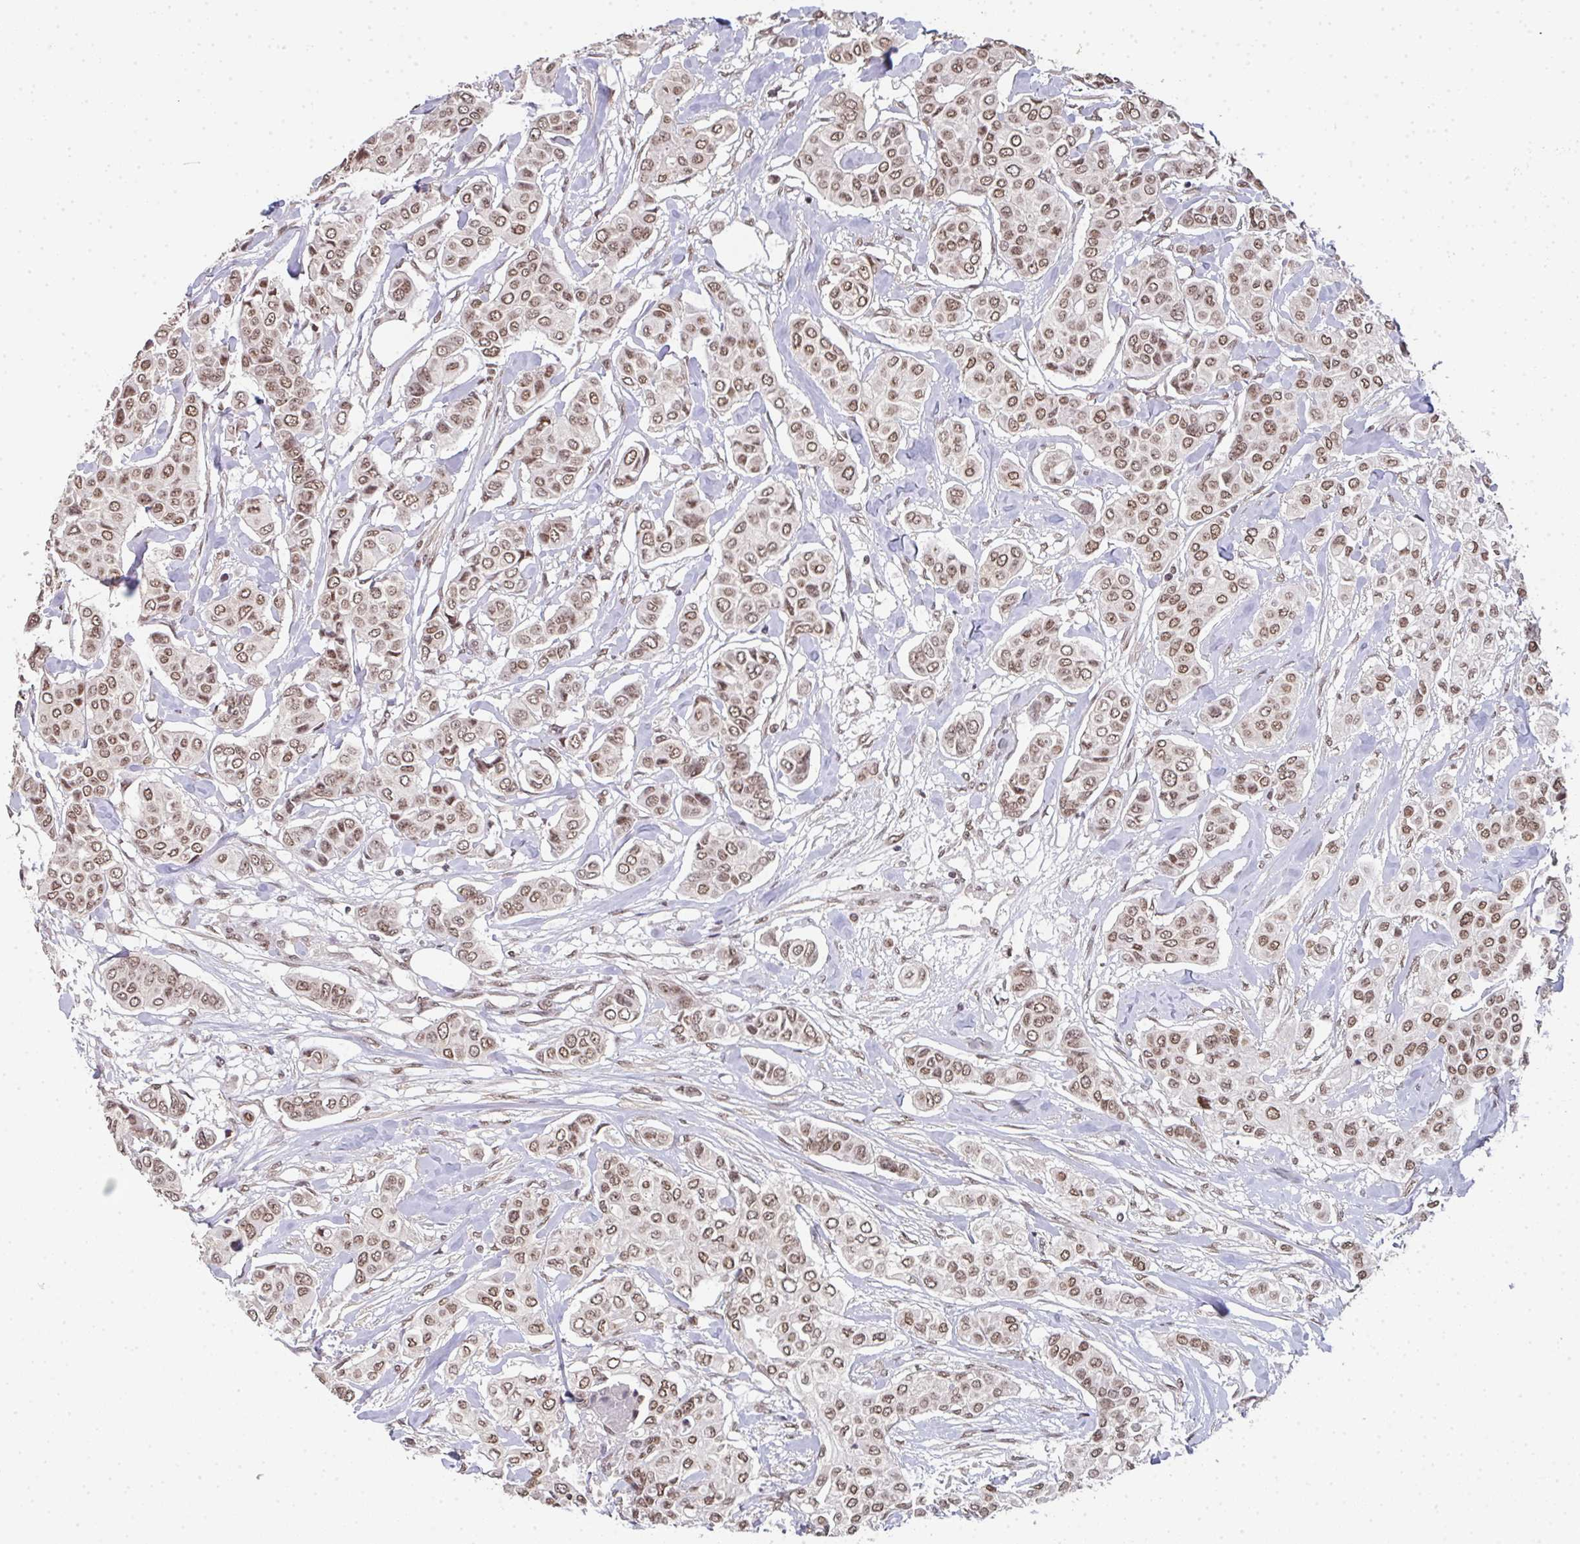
{"staining": {"intensity": "moderate", "quantity": ">75%", "location": "cytoplasmic/membranous,nuclear"}, "tissue": "breast cancer", "cell_type": "Tumor cells", "image_type": "cancer", "snomed": [{"axis": "morphology", "description": "Lobular carcinoma"}, {"axis": "topography", "description": "Breast"}], "caption": "A brown stain highlights moderate cytoplasmic/membranous and nuclear staining of a protein in lobular carcinoma (breast) tumor cells.", "gene": "DKC1", "patient": {"sex": "female", "age": 51}}